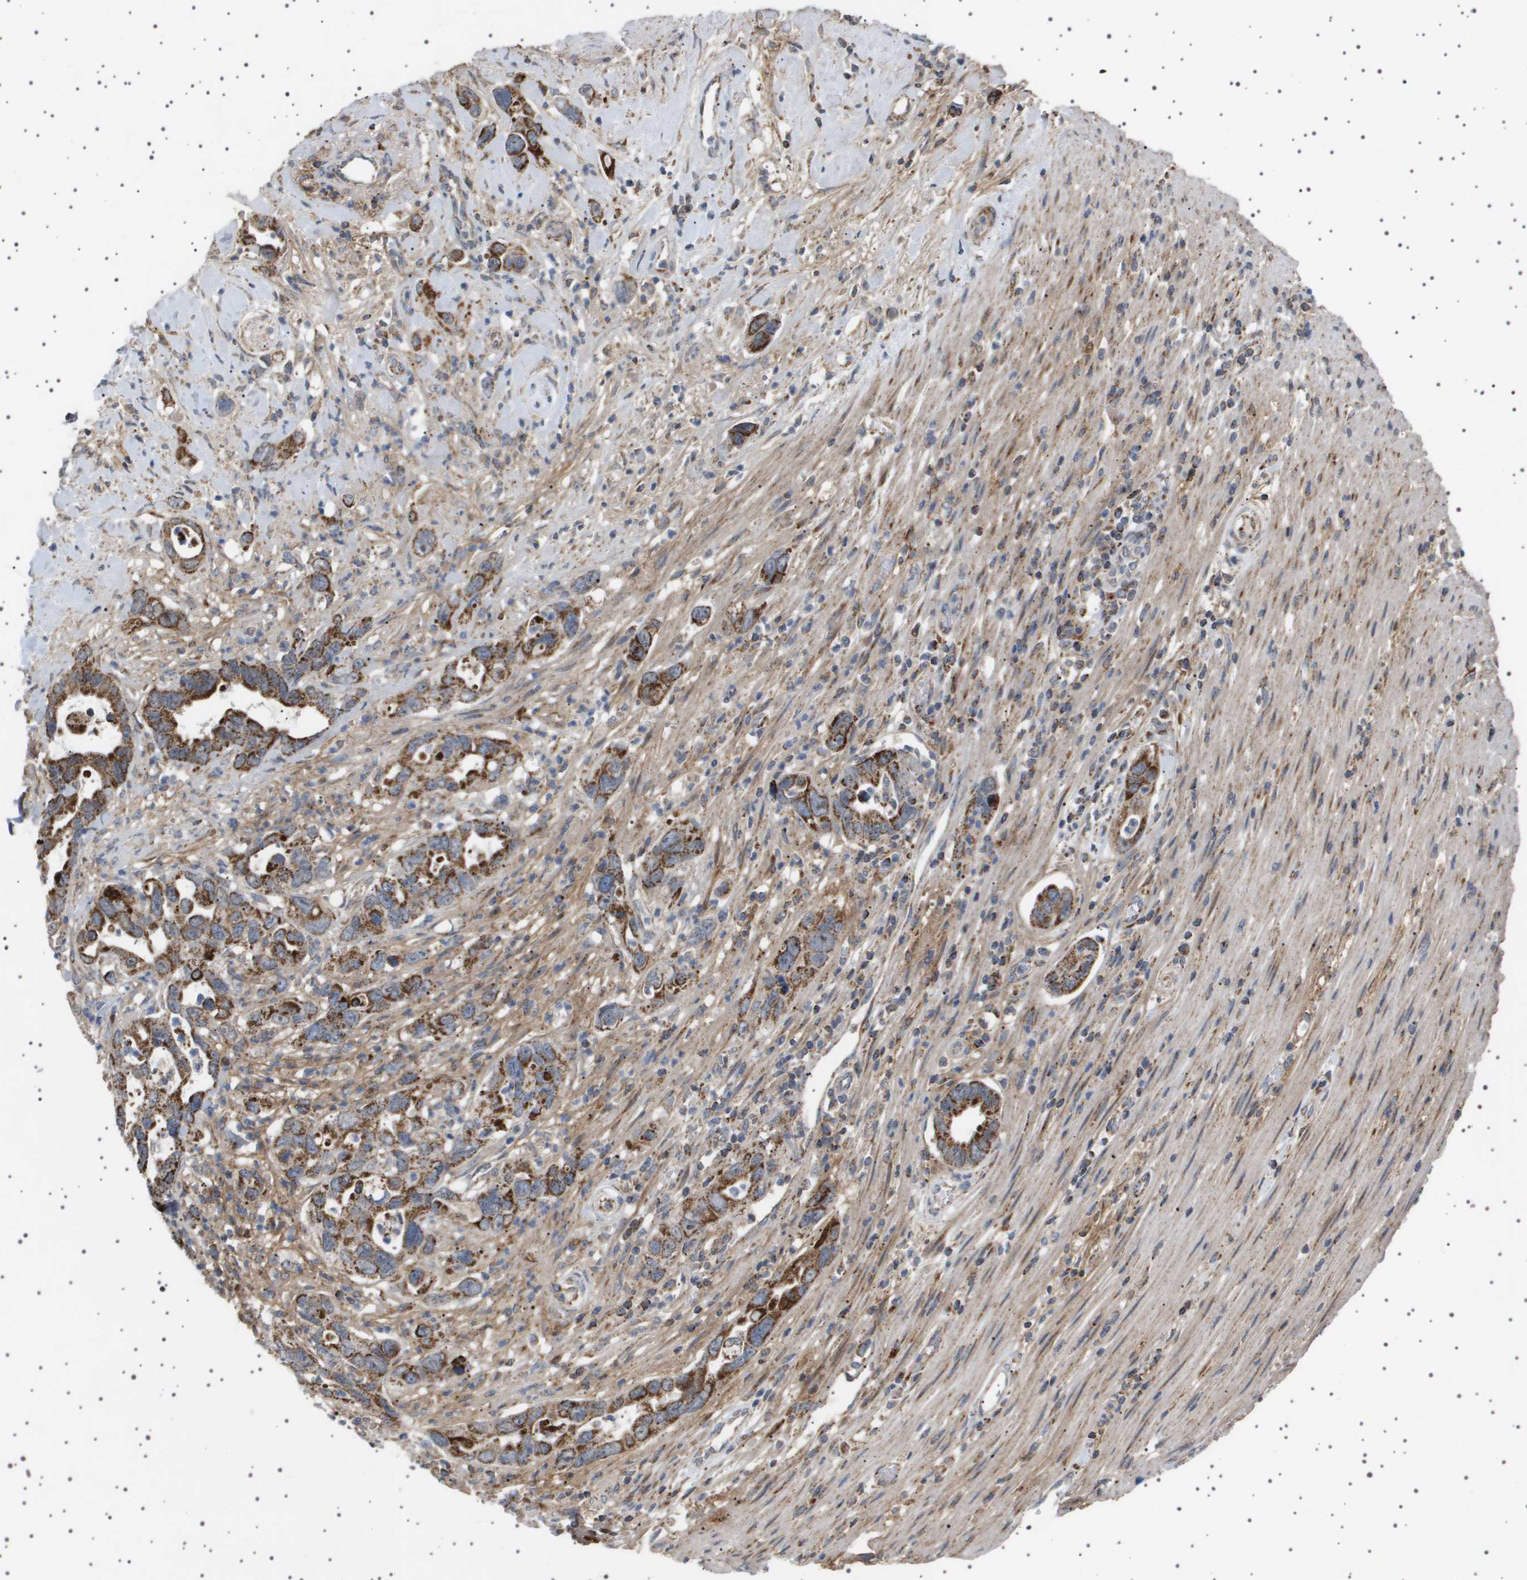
{"staining": {"intensity": "strong", "quantity": ">75%", "location": "cytoplasmic/membranous"}, "tissue": "pancreatic cancer", "cell_type": "Tumor cells", "image_type": "cancer", "snomed": [{"axis": "morphology", "description": "Adenocarcinoma, NOS"}, {"axis": "topography", "description": "Pancreas"}], "caption": "Immunohistochemistry histopathology image of human adenocarcinoma (pancreatic) stained for a protein (brown), which reveals high levels of strong cytoplasmic/membranous positivity in approximately >75% of tumor cells.", "gene": "UBXN8", "patient": {"sex": "female", "age": 70}}